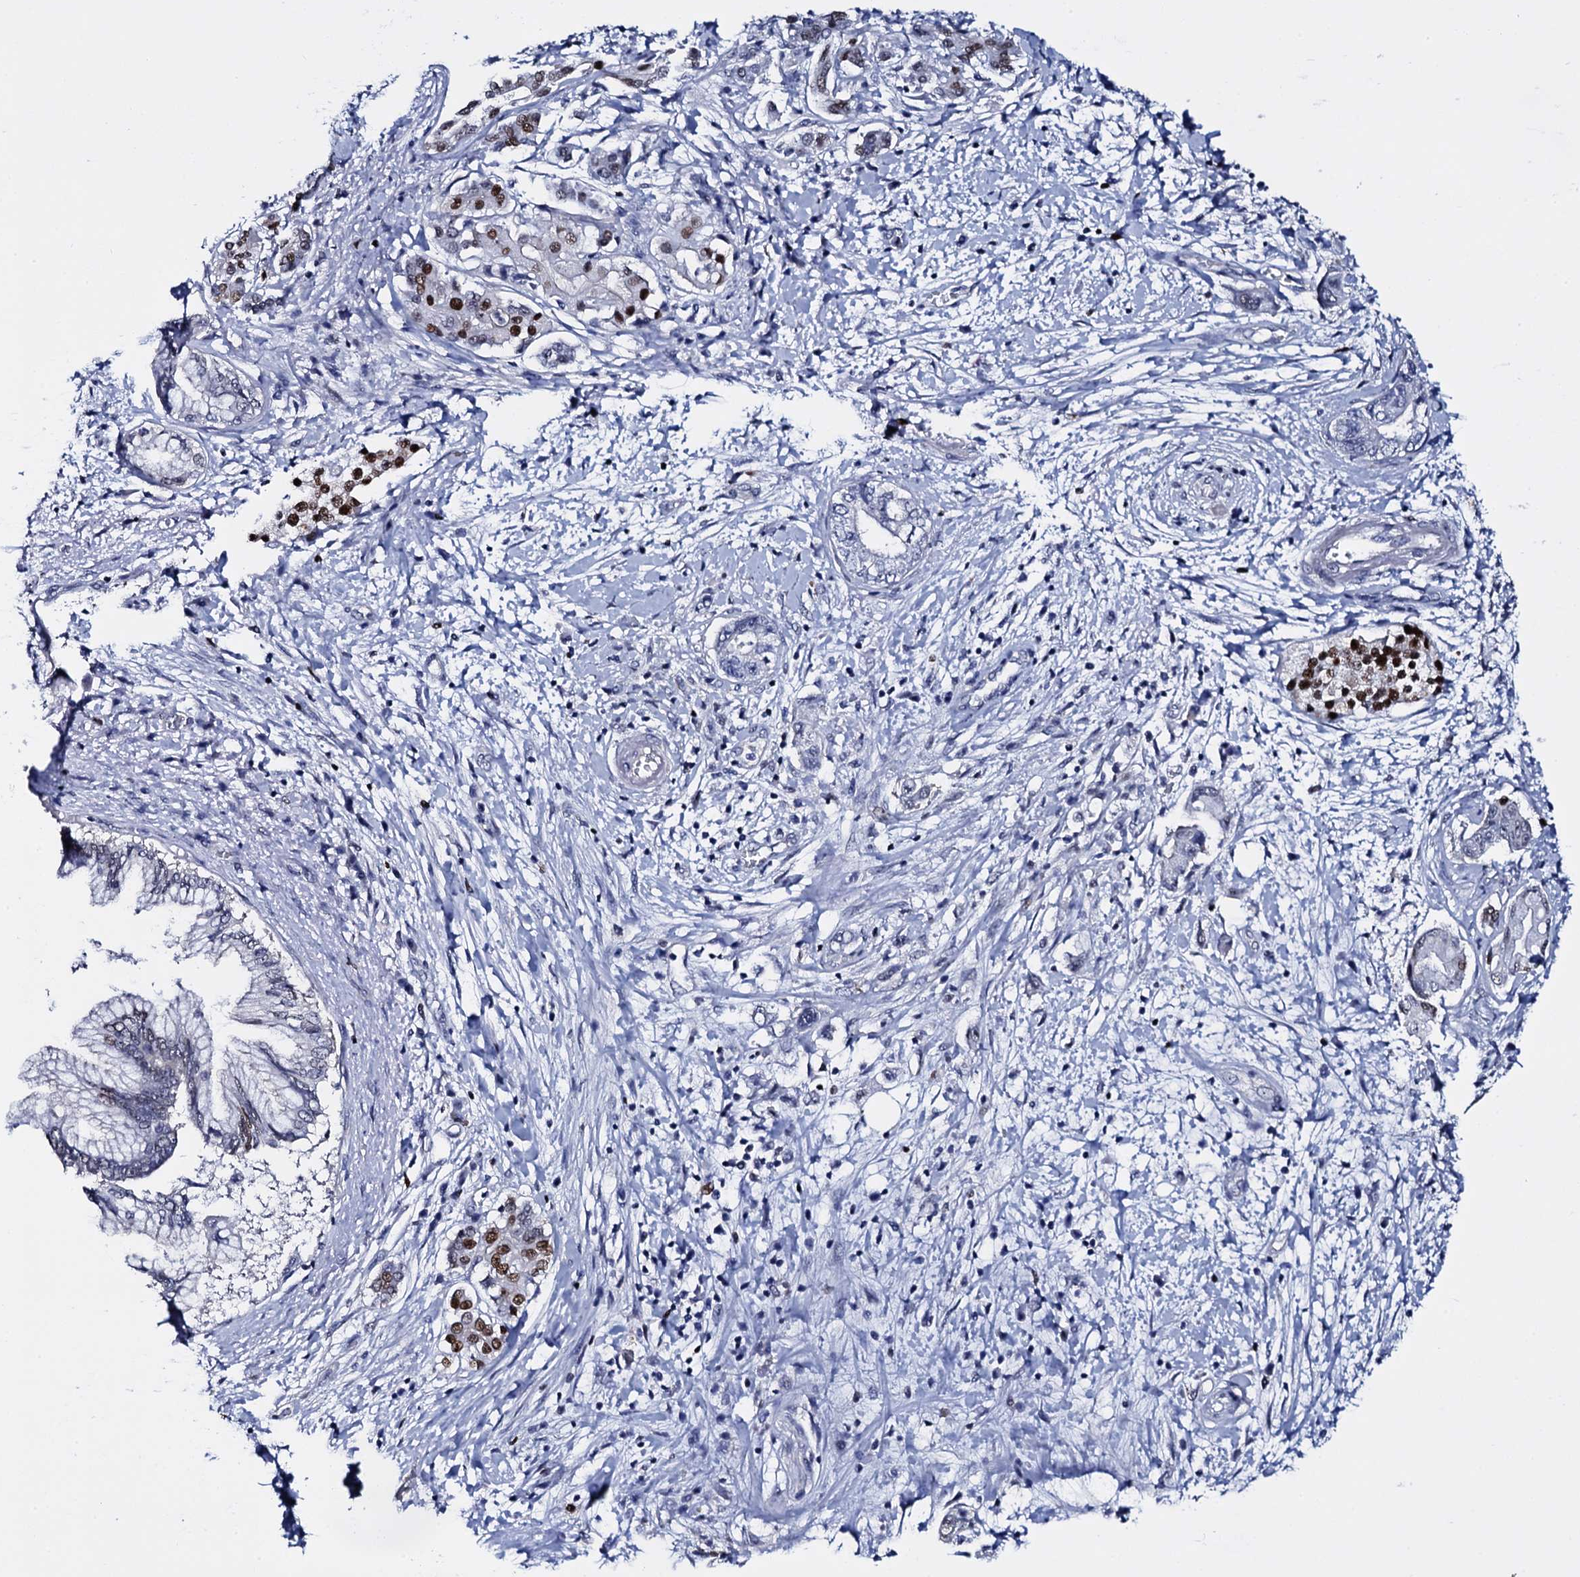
{"staining": {"intensity": "moderate", "quantity": "<25%", "location": "nuclear"}, "tissue": "pancreatic cancer", "cell_type": "Tumor cells", "image_type": "cancer", "snomed": [{"axis": "morphology", "description": "Adenocarcinoma, NOS"}, {"axis": "topography", "description": "Pancreas"}], "caption": "Immunohistochemical staining of pancreatic adenocarcinoma exhibits moderate nuclear protein positivity in approximately <25% of tumor cells.", "gene": "NPM2", "patient": {"sex": "female", "age": 73}}